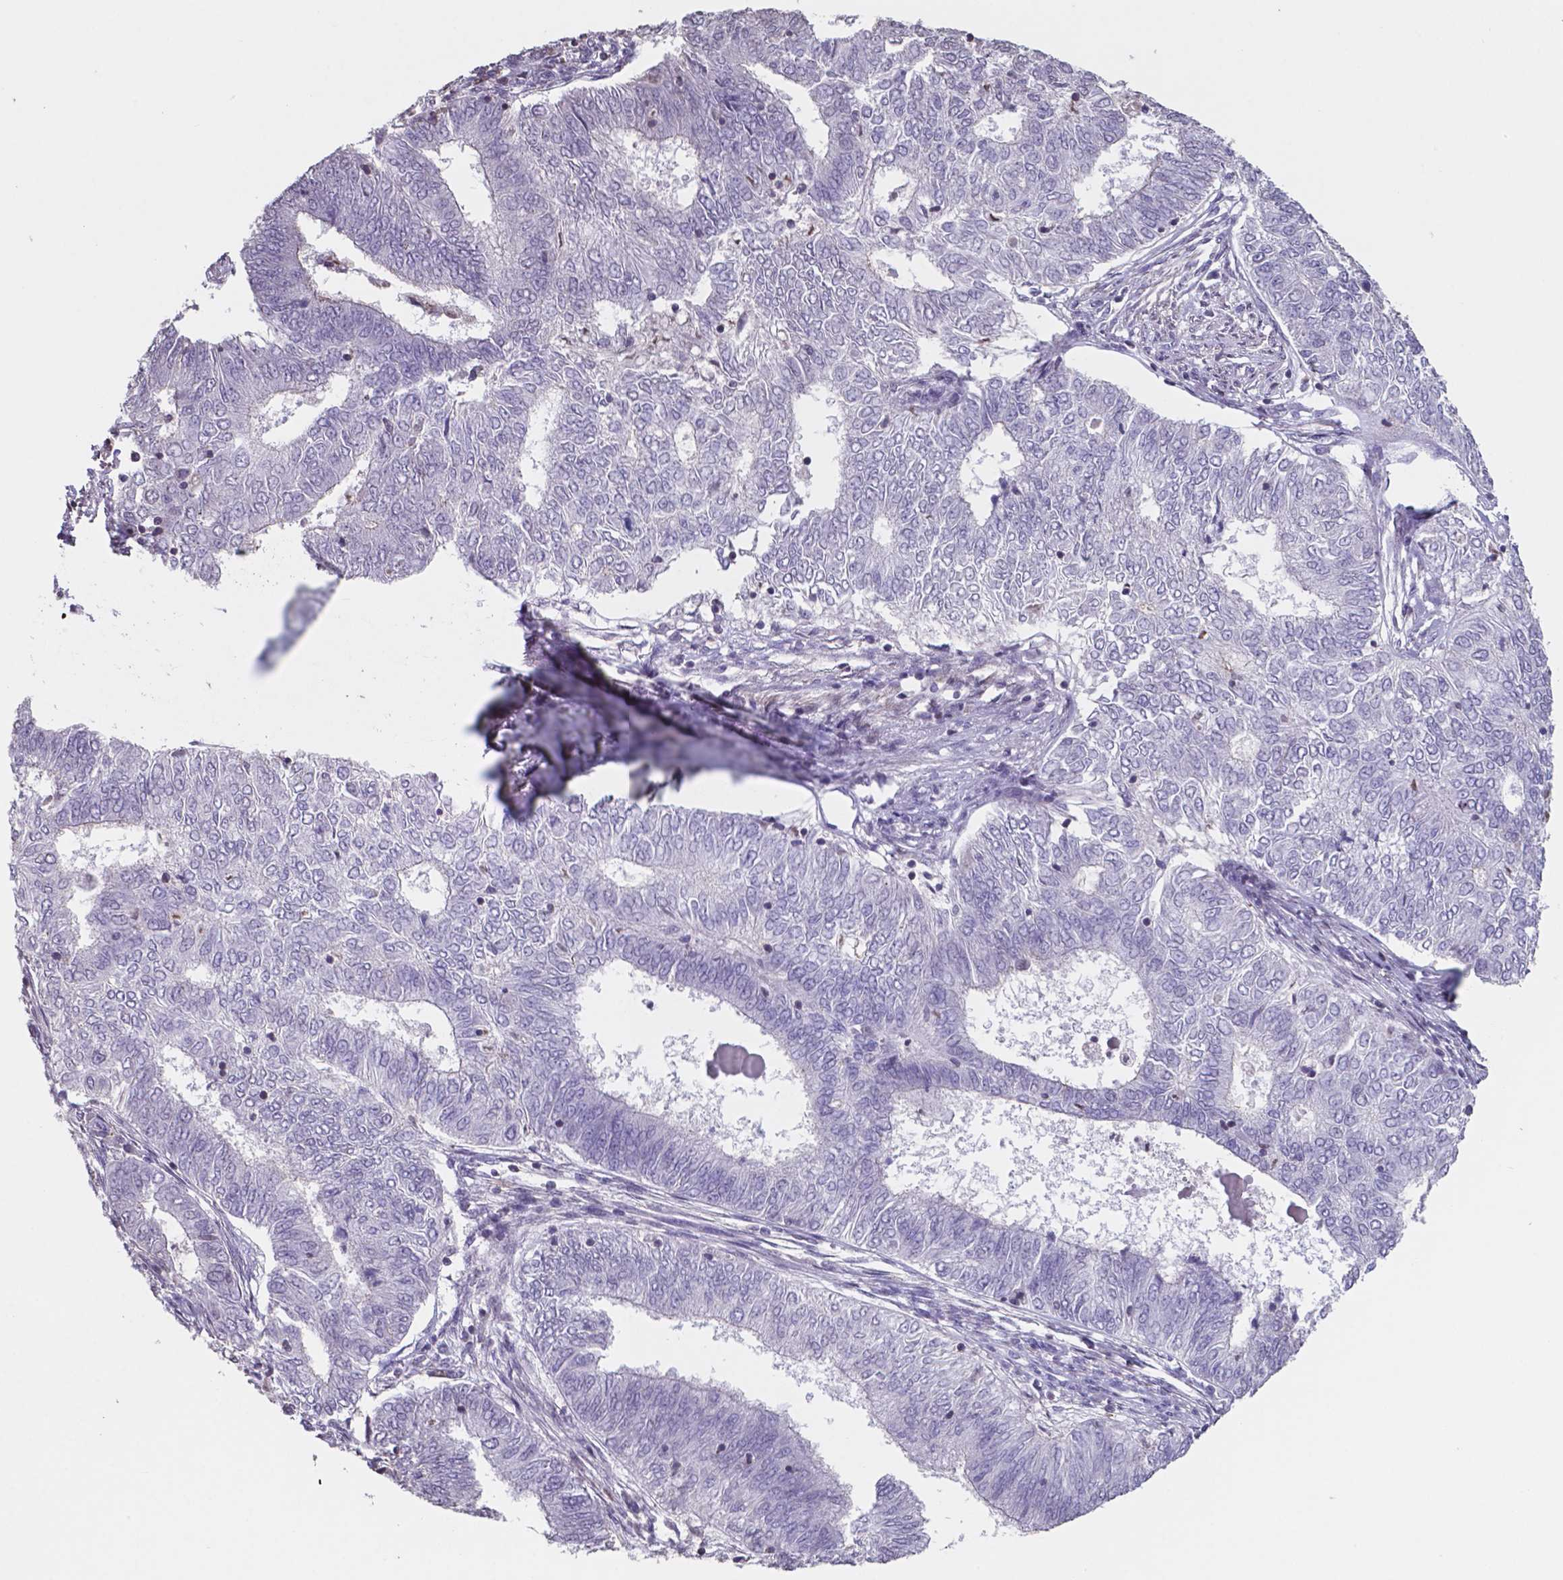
{"staining": {"intensity": "weak", "quantity": "<25%", "location": "cytoplasmic/membranous"}, "tissue": "endometrial cancer", "cell_type": "Tumor cells", "image_type": "cancer", "snomed": [{"axis": "morphology", "description": "Adenocarcinoma, NOS"}, {"axis": "topography", "description": "Endometrium"}], "caption": "Endometrial cancer (adenocarcinoma) stained for a protein using IHC exhibits no positivity tumor cells.", "gene": "MLC1", "patient": {"sex": "female", "age": 62}}